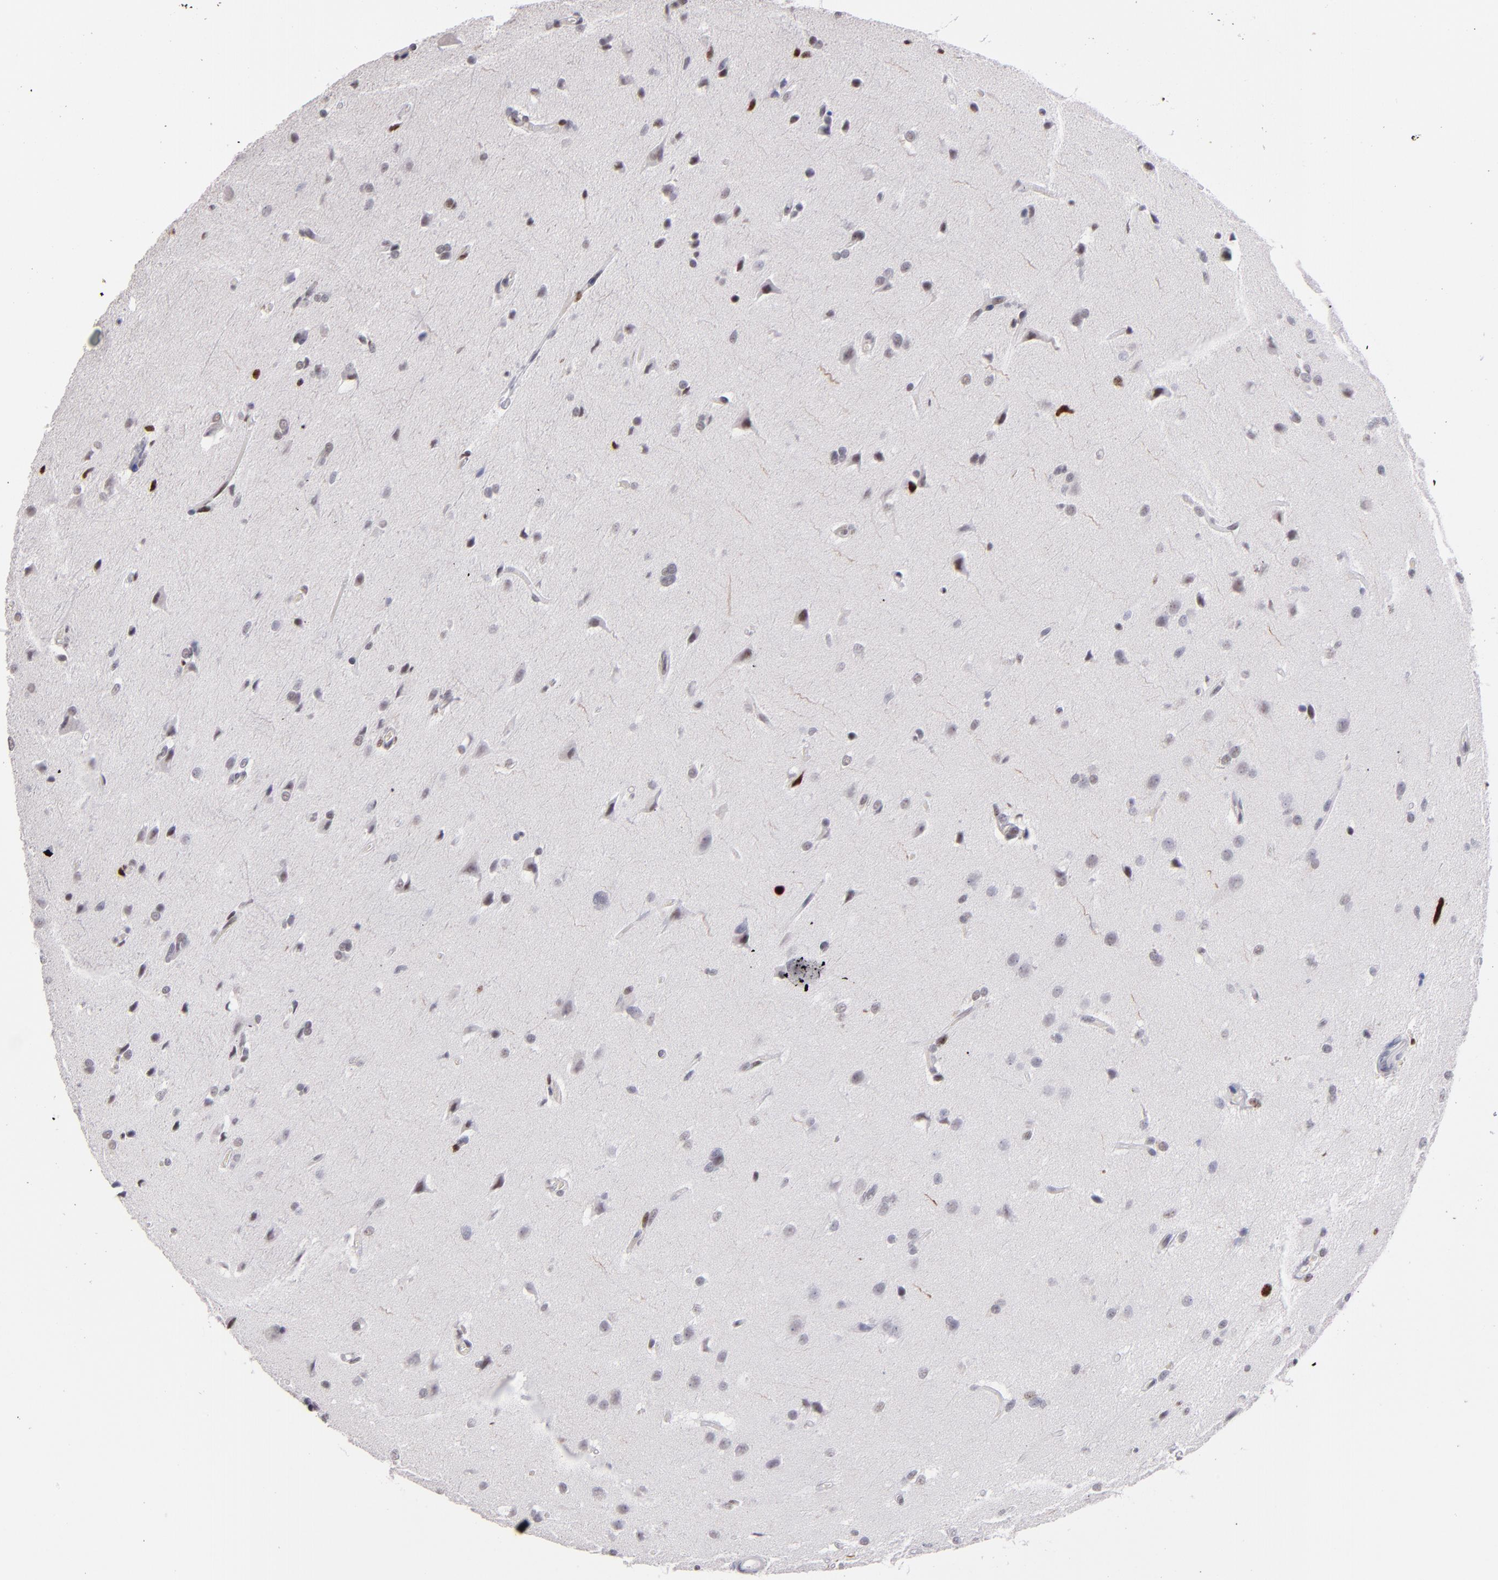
{"staining": {"intensity": "strong", "quantity": "<25%", "location": "nuclear"}, "tissue": "glioma", "cell_type": "Tumor cells", "image_type": "cancer", "snomed": [{"axis": "morphology", "description": "Glioma, malignant, High grade"}, {"axis": "topography", "description": "Brain"}], "caption": "Protein expression analysis of human malignant glioma (high-grade) reveals strong nuclear positivity in about <25% of tumor cells.", "gene": "POLA1", "patient": {"sex": "male", "age": 68}}